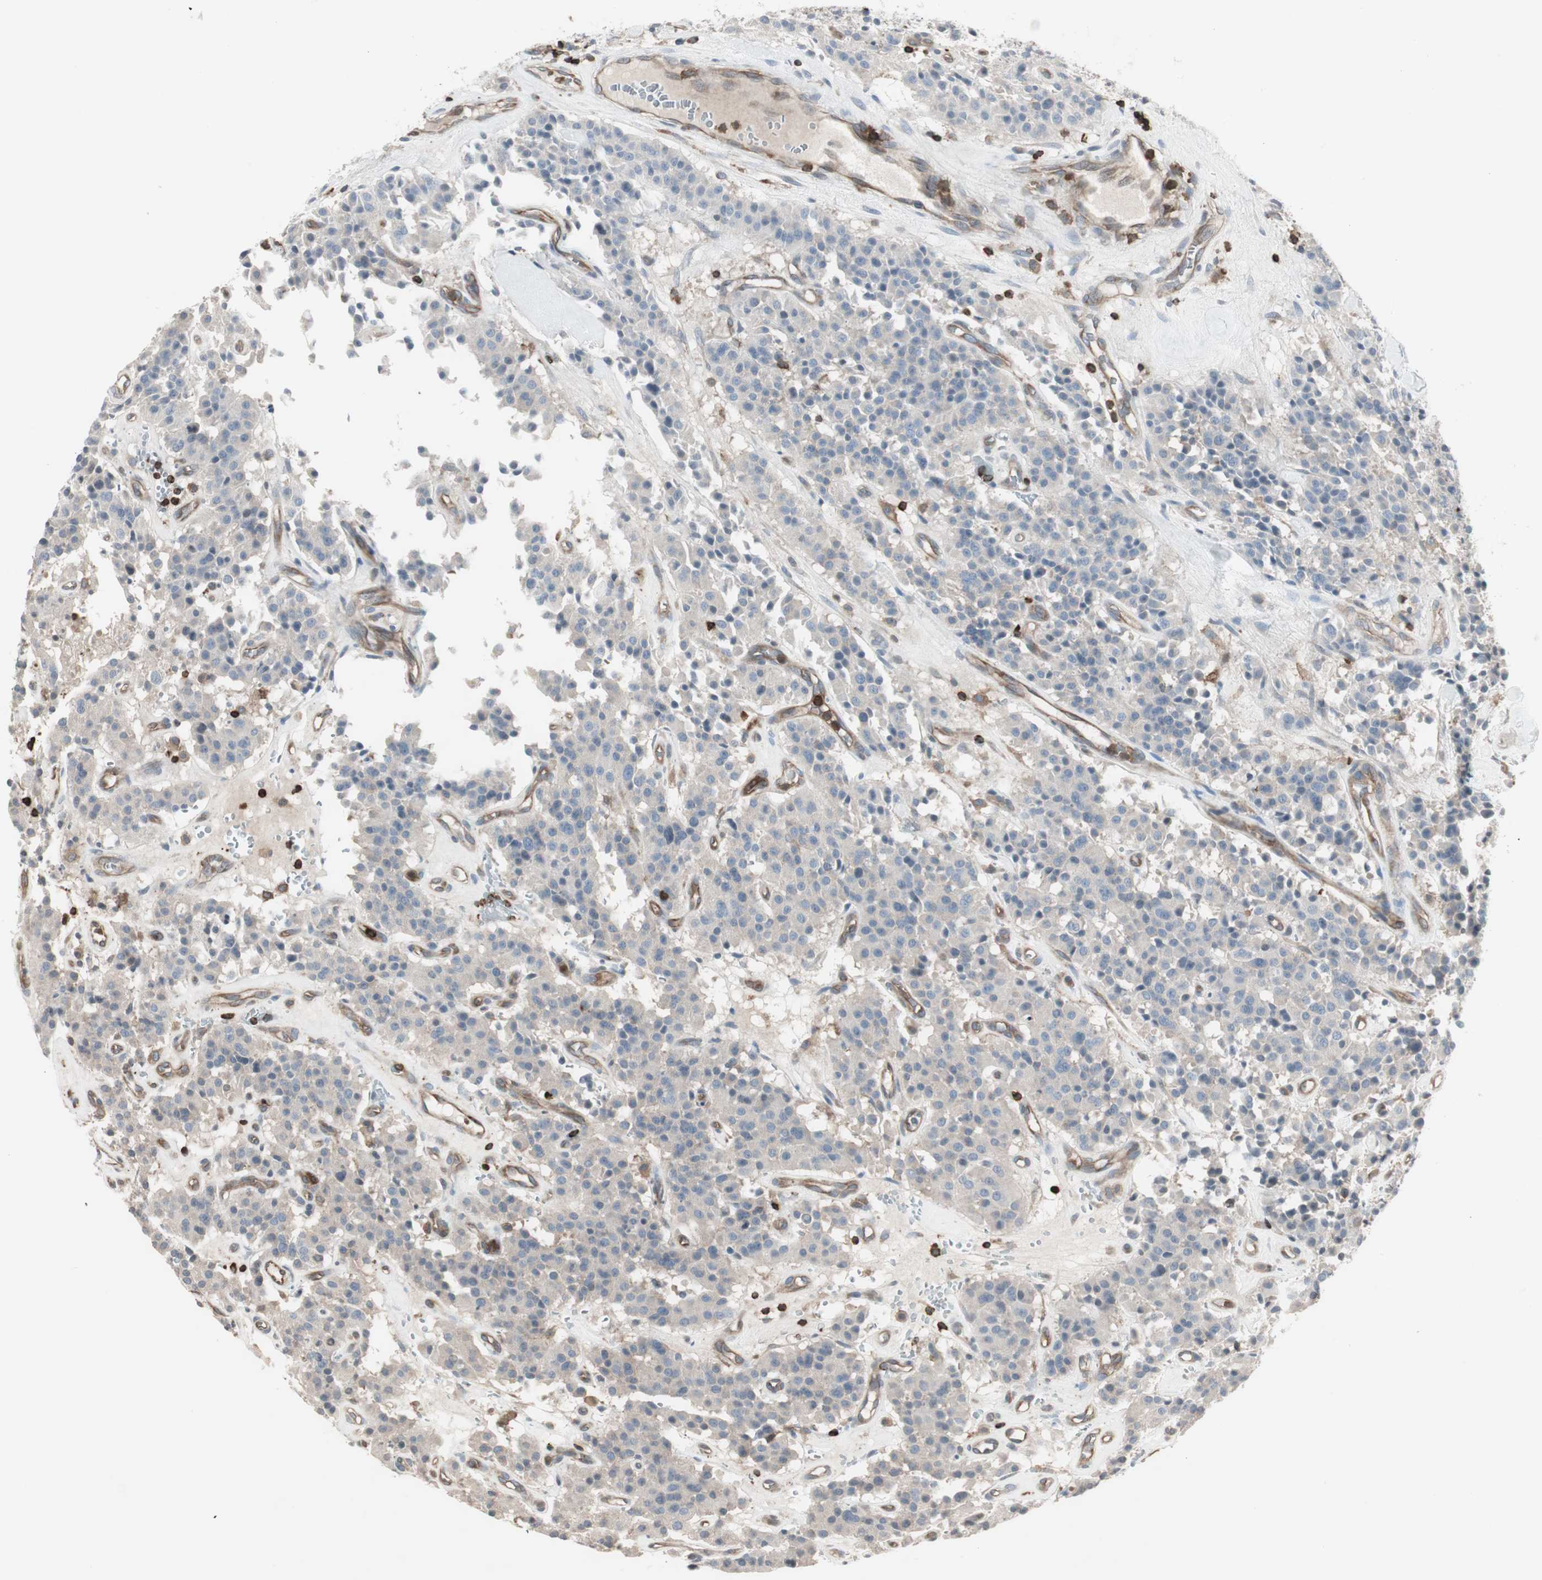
{"staining": {"intensity": "weak", "quantity": ">75%", "location": "cytoplasmic/membranous"}, "tissue": "carcinoid", "cell_type": "Tumor cells", "image_type": "cancer", "snomed": [{"axis": "morphology", "description": "Carcinoid, malignant, NOS"}, {"axis": "topography", "description": "Lung"}], "caption": "This image displays carcinoid stained with immunohistochemistry to label a protein in brown. The cytoplasmic/membranous of tumor cells show weak positivity for the protein. Nuclei are counter-stained blue.", "gene": "ARHGEF1", "patient": {"sex": "male", "age": 30}}